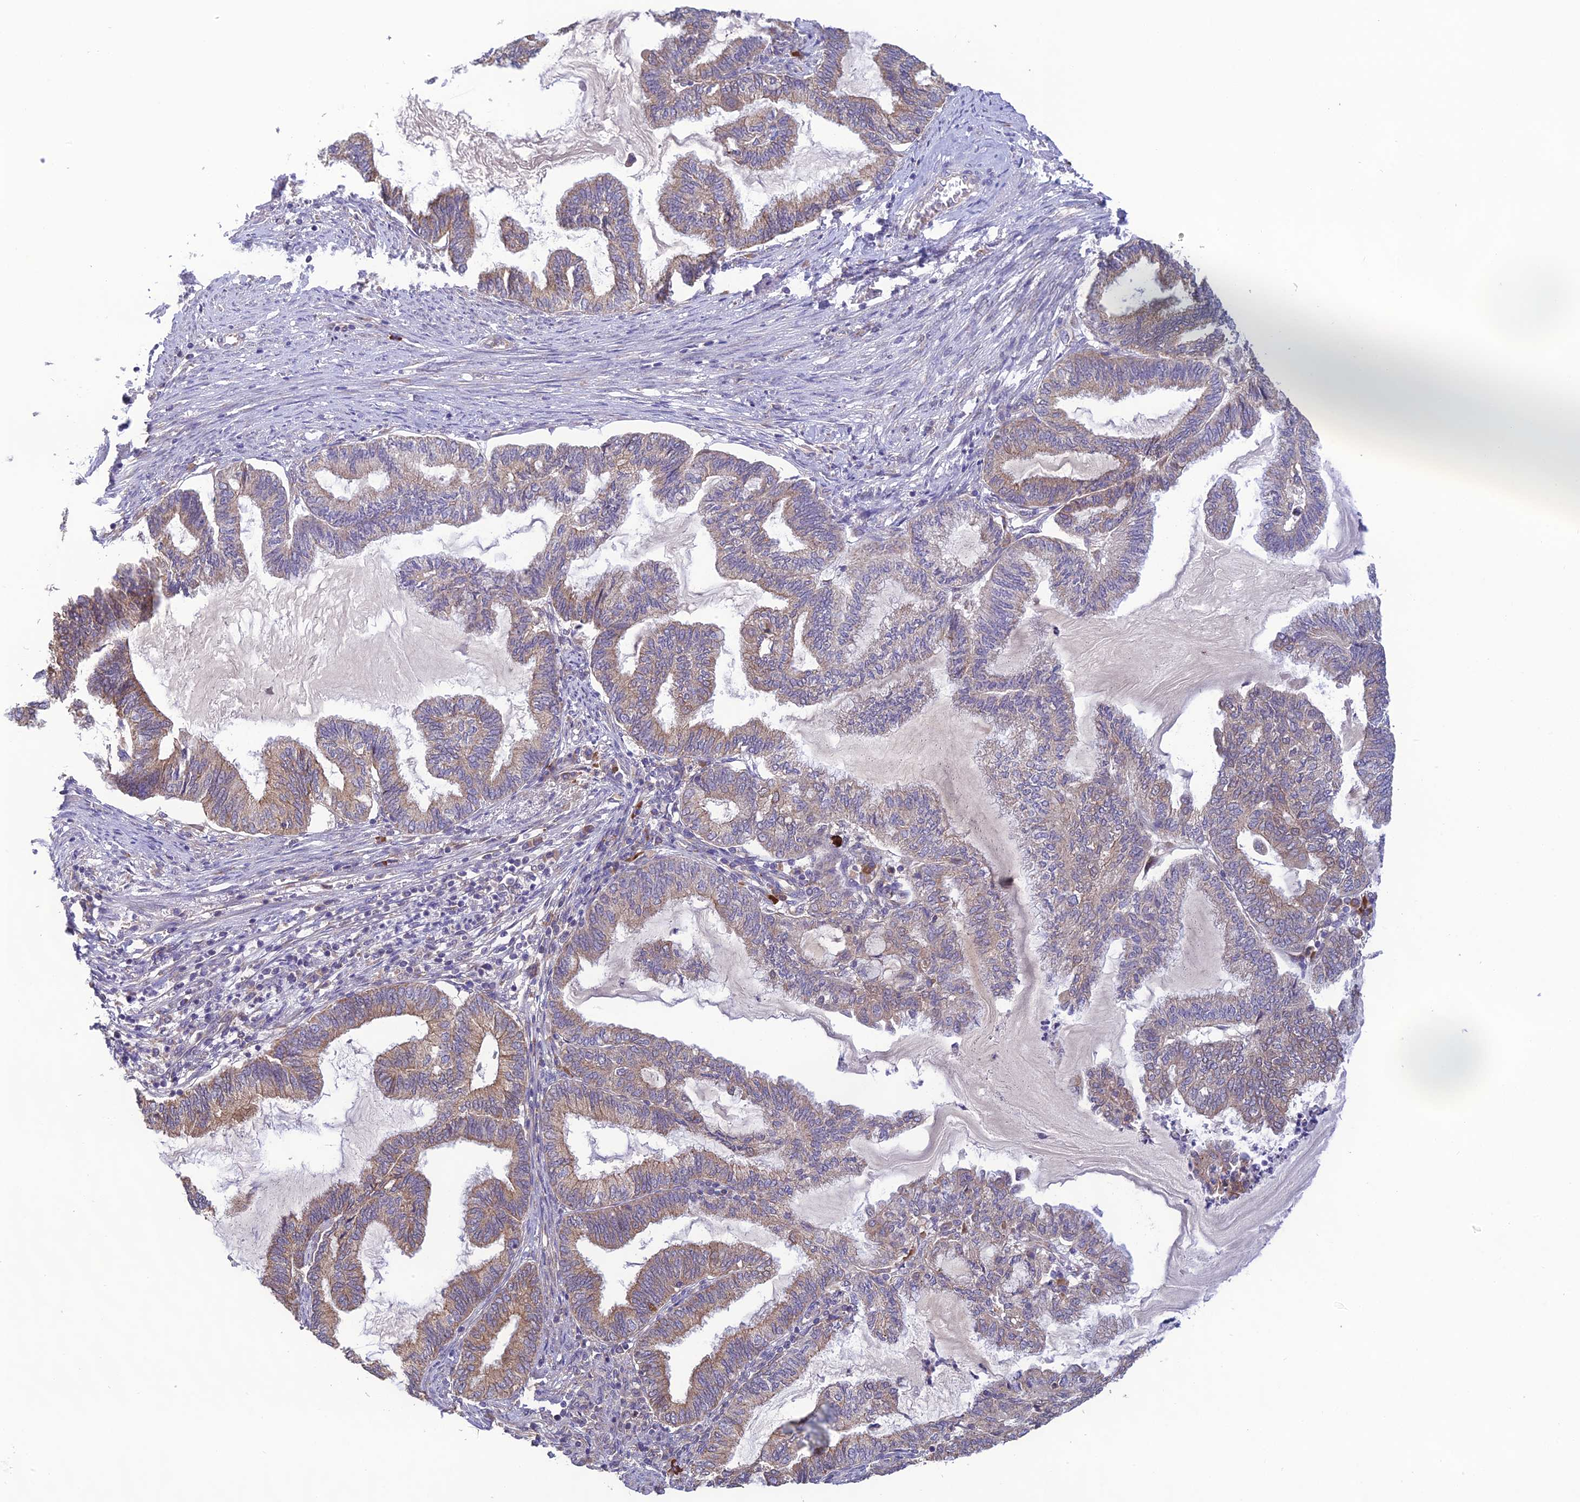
{"staining": {"intensity": "weak", "quantity": ">75%", "location": "cytoplasmic/membranous"}, "tissue": "endometrial cancer", "cell_type": "Tumor cells", "image_type": "cancer", "snomed": [{"axis": "morphology", "description": "Adenocarcinoma, NOS"}, {"axis": "topography", "description": "Endometrium"}], "caption": "Endometrial cancer was stained to show a protein in brown. There is low levels of weak cytoplasmic/membranous positivity in about >75% of tumor cells. The staining is performed using DAB (3,3'-diaminobenzidine) brown chromogen to label protein expression. The nuclei are counter-stained blue using hematoxylin.", "gene": "MRNIP", "patient": {"sex": "female", "age": 86}}